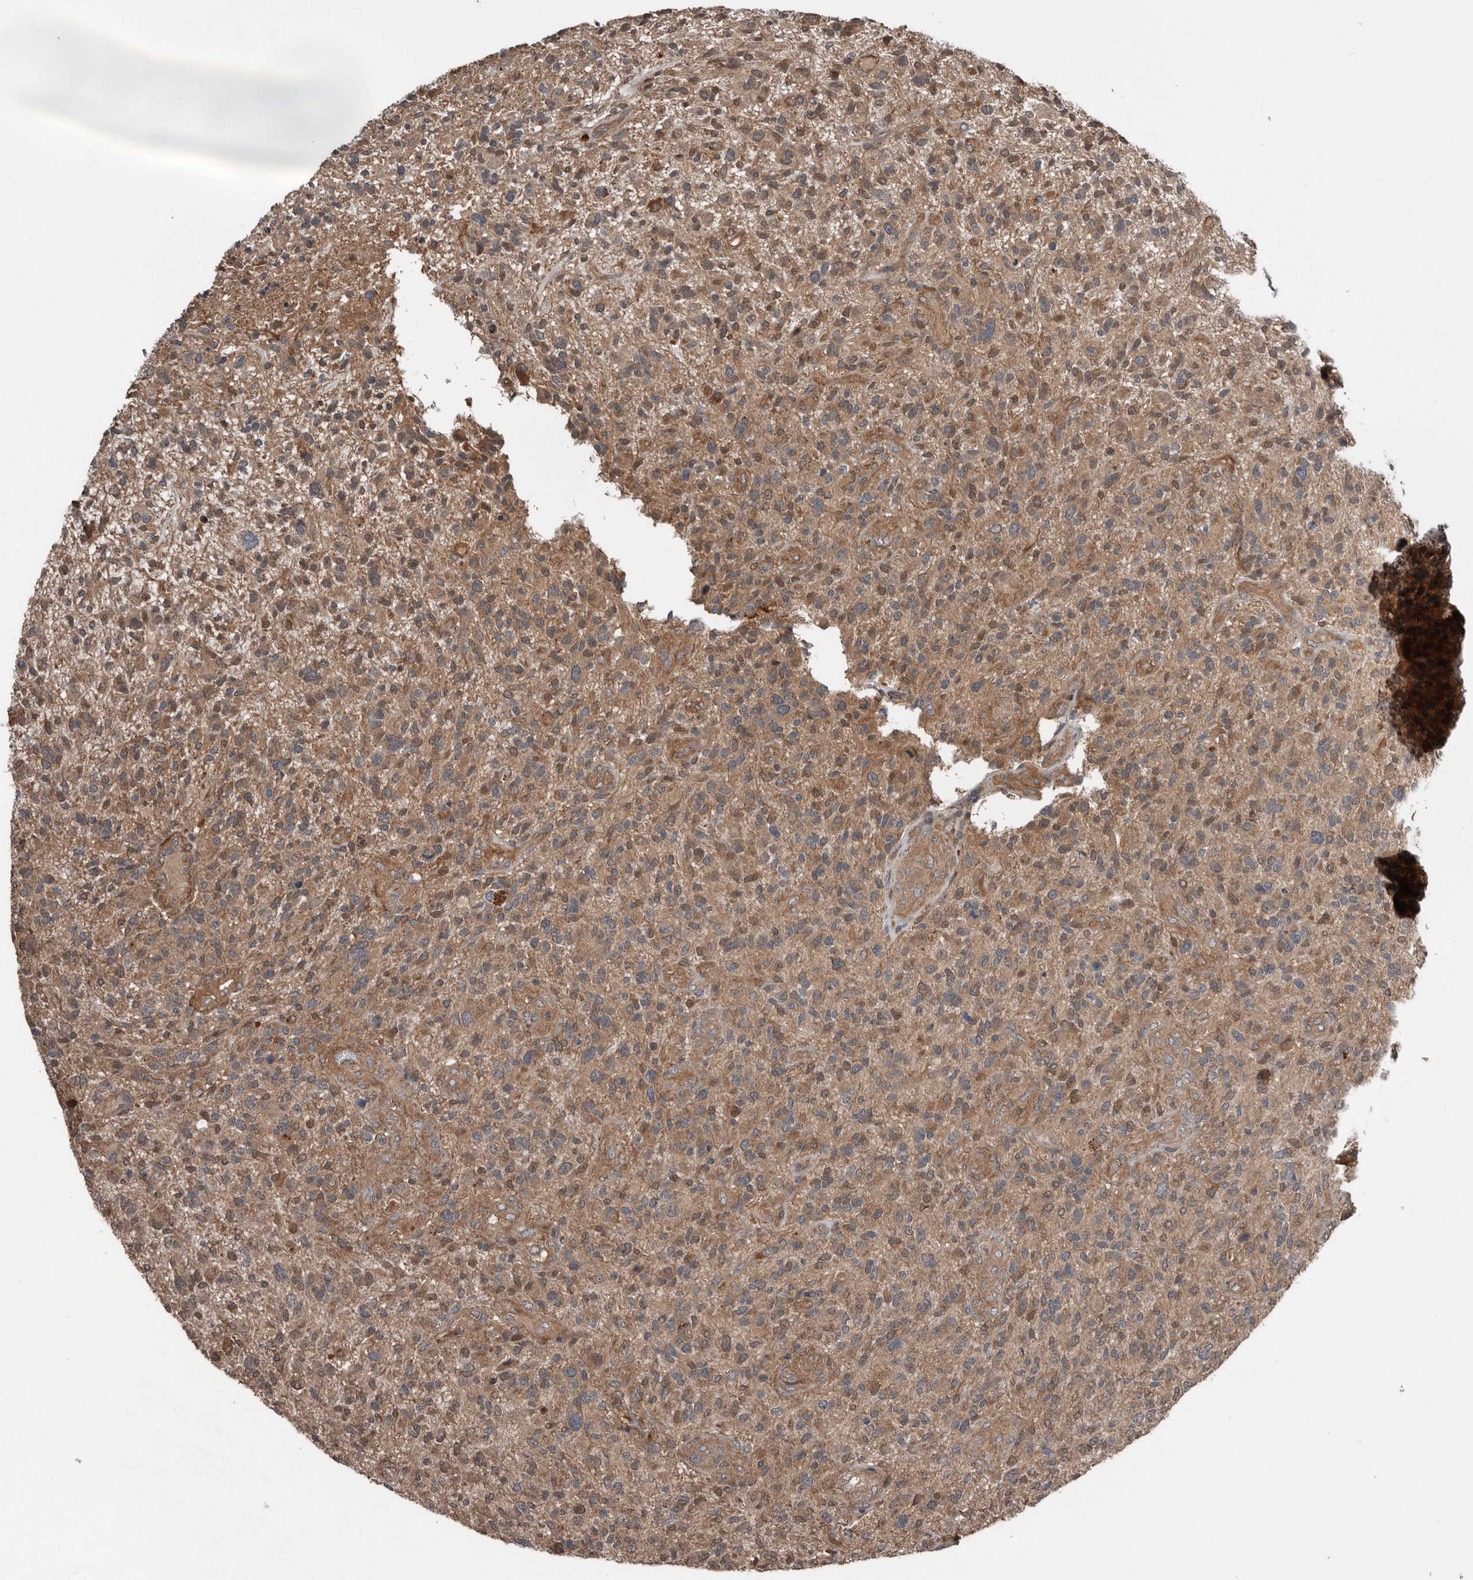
{"staining": {"intensity": "moderate", "quantity": ">75%", "location": "cytoplasmic/membranous"}, "tissue": "glioma", "cell_type": "Tumor cells", "image_type": "cancer", "snomed": [{"axis": "morphology", "description": "Glioma, malignant, High grade"}, {"axis": "topography", "description": "Brain"}], "caption": "A high-resolution micrograph shows IHC staining of high-grade glioma (malignant), which demonstrates moderate cytoplasmic/membranous expression in about >75% of tumor cells.", "gene": "DNAJB4", "patient": {"sex": "male", "age": 47}}